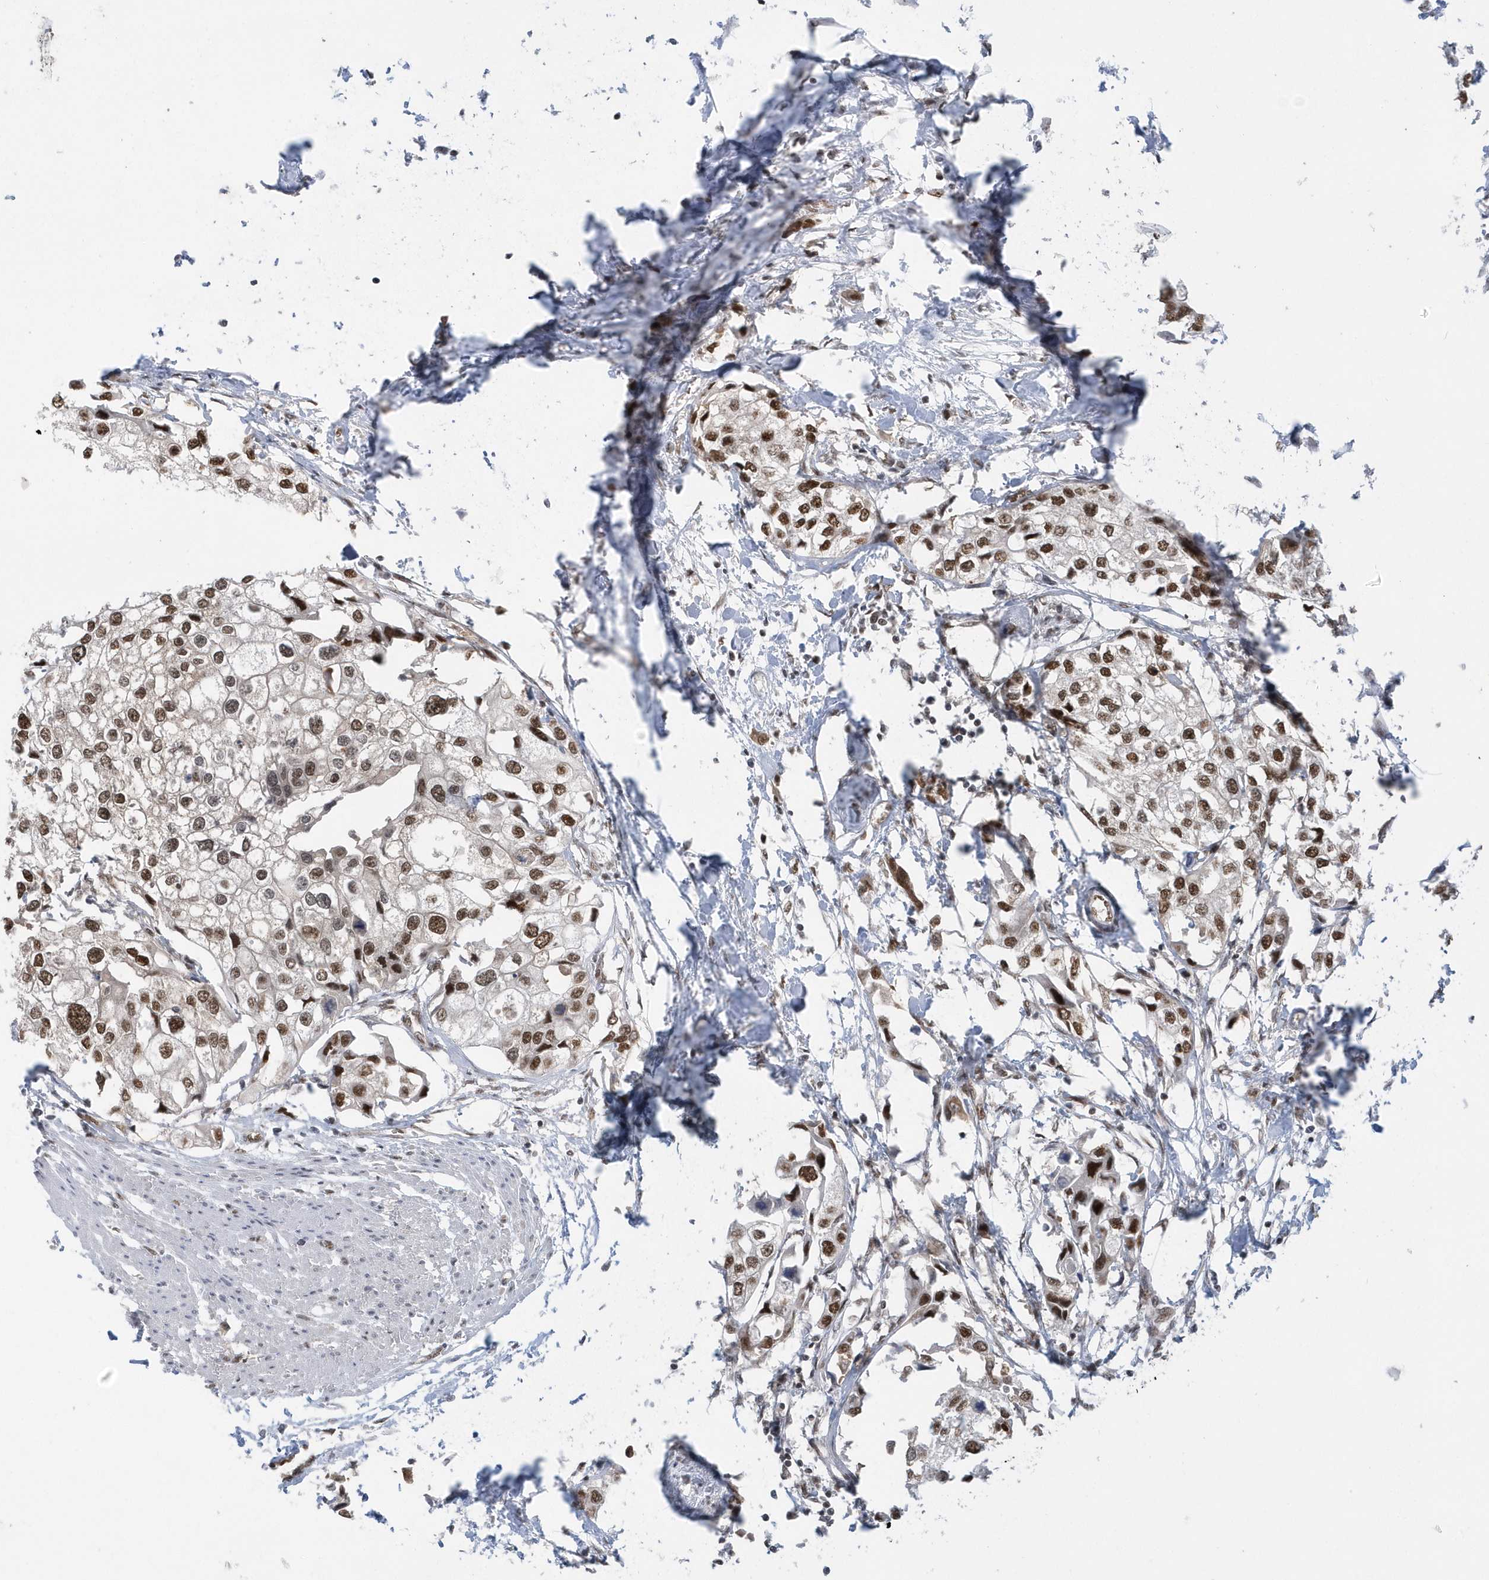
{"staining": {"intensity": "moderate", "quantity": ">75%", "location": "nuclear"}, "tissue": "urothelial cancer", "cell_type": "Tumor cells", "image_type": "cancer", "snomed": [{"axis": "morphology", "description": "Urothelial carcinoma, High grade"}, {"axis": "topography", "description": "Urinary bladder"}], "caption": "Brown immunohistochemical staining in urothelial cancer reveals moderate nuclear staining in approximately >75% of tumor cells. (Stains: DAB (3,3'-diaminobenzidine) in brown, nuclei in blue, Microscopy: brightfield microscopy at high magnification).", "gene": "SEPHS1", "patient": {"sex": "male", "age": 64}}